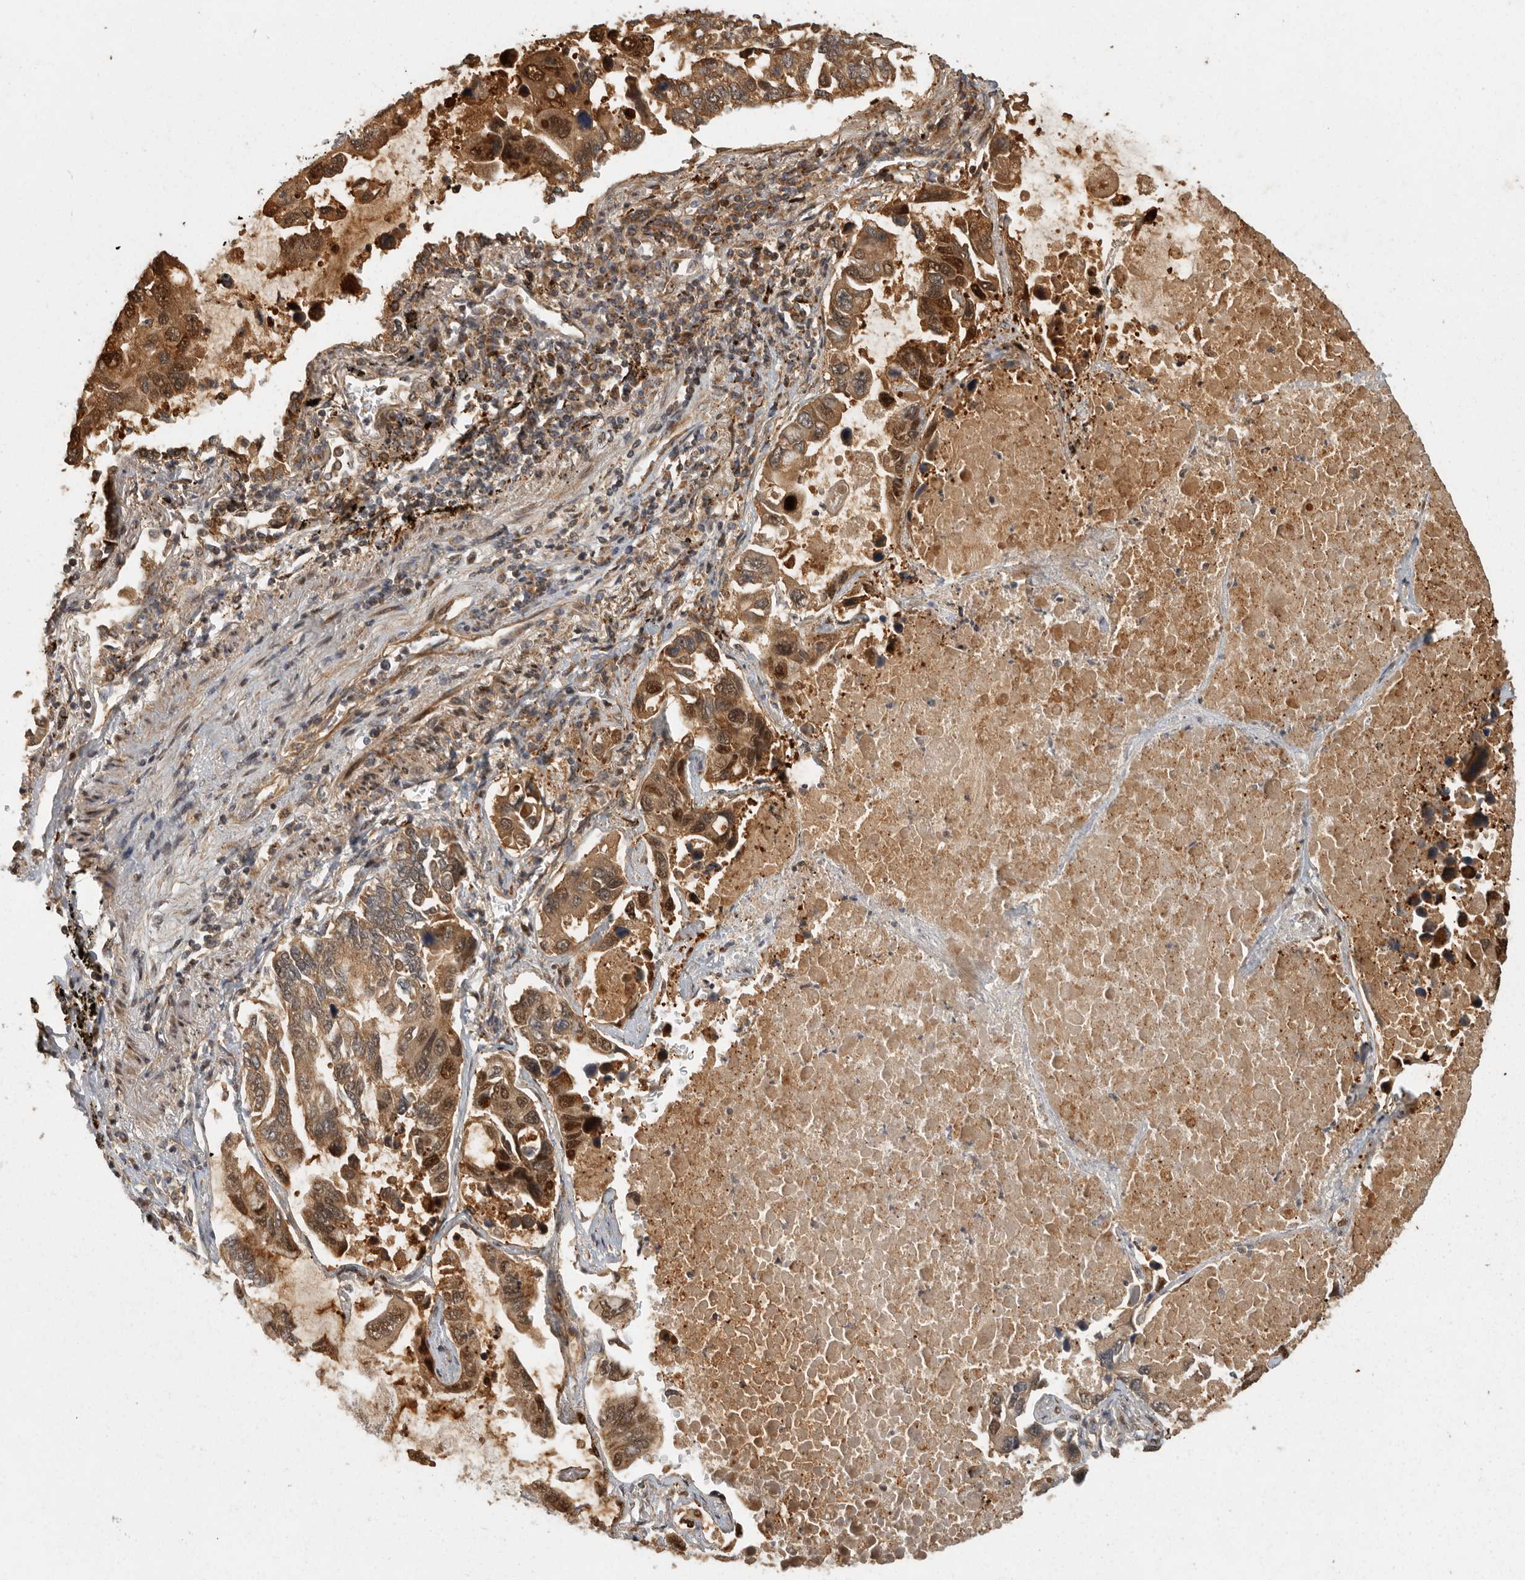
{"staining": {"intensity": "strong", "quantity": ">75%", "location": "cytoplasmic/membranous,nuclear"}, "tissue": "lung cancer", "cell_type": "Tumor cells", "image_type": "cancer", "snomed": [{"axis": "morphology", "description": "Adenocarcinoma, NOS"}, {"axis": "topography", "description": "Lung"}], "caption": "Immunohistochemistry staining of adenocarcinoma (lung), which demonstrates high levels of strong cytoplasmic/membranous and nuclear expression in about >75% of tumor cells indicating strong cytoplasmic/membranous and nuclear protein expression. The staining was performed using DAB (brown) for protein detection and nuclei were counterstained in hematoxylin (blue).", "gene": "SWT1", "patient": {"sex": "male", "age": 64}}